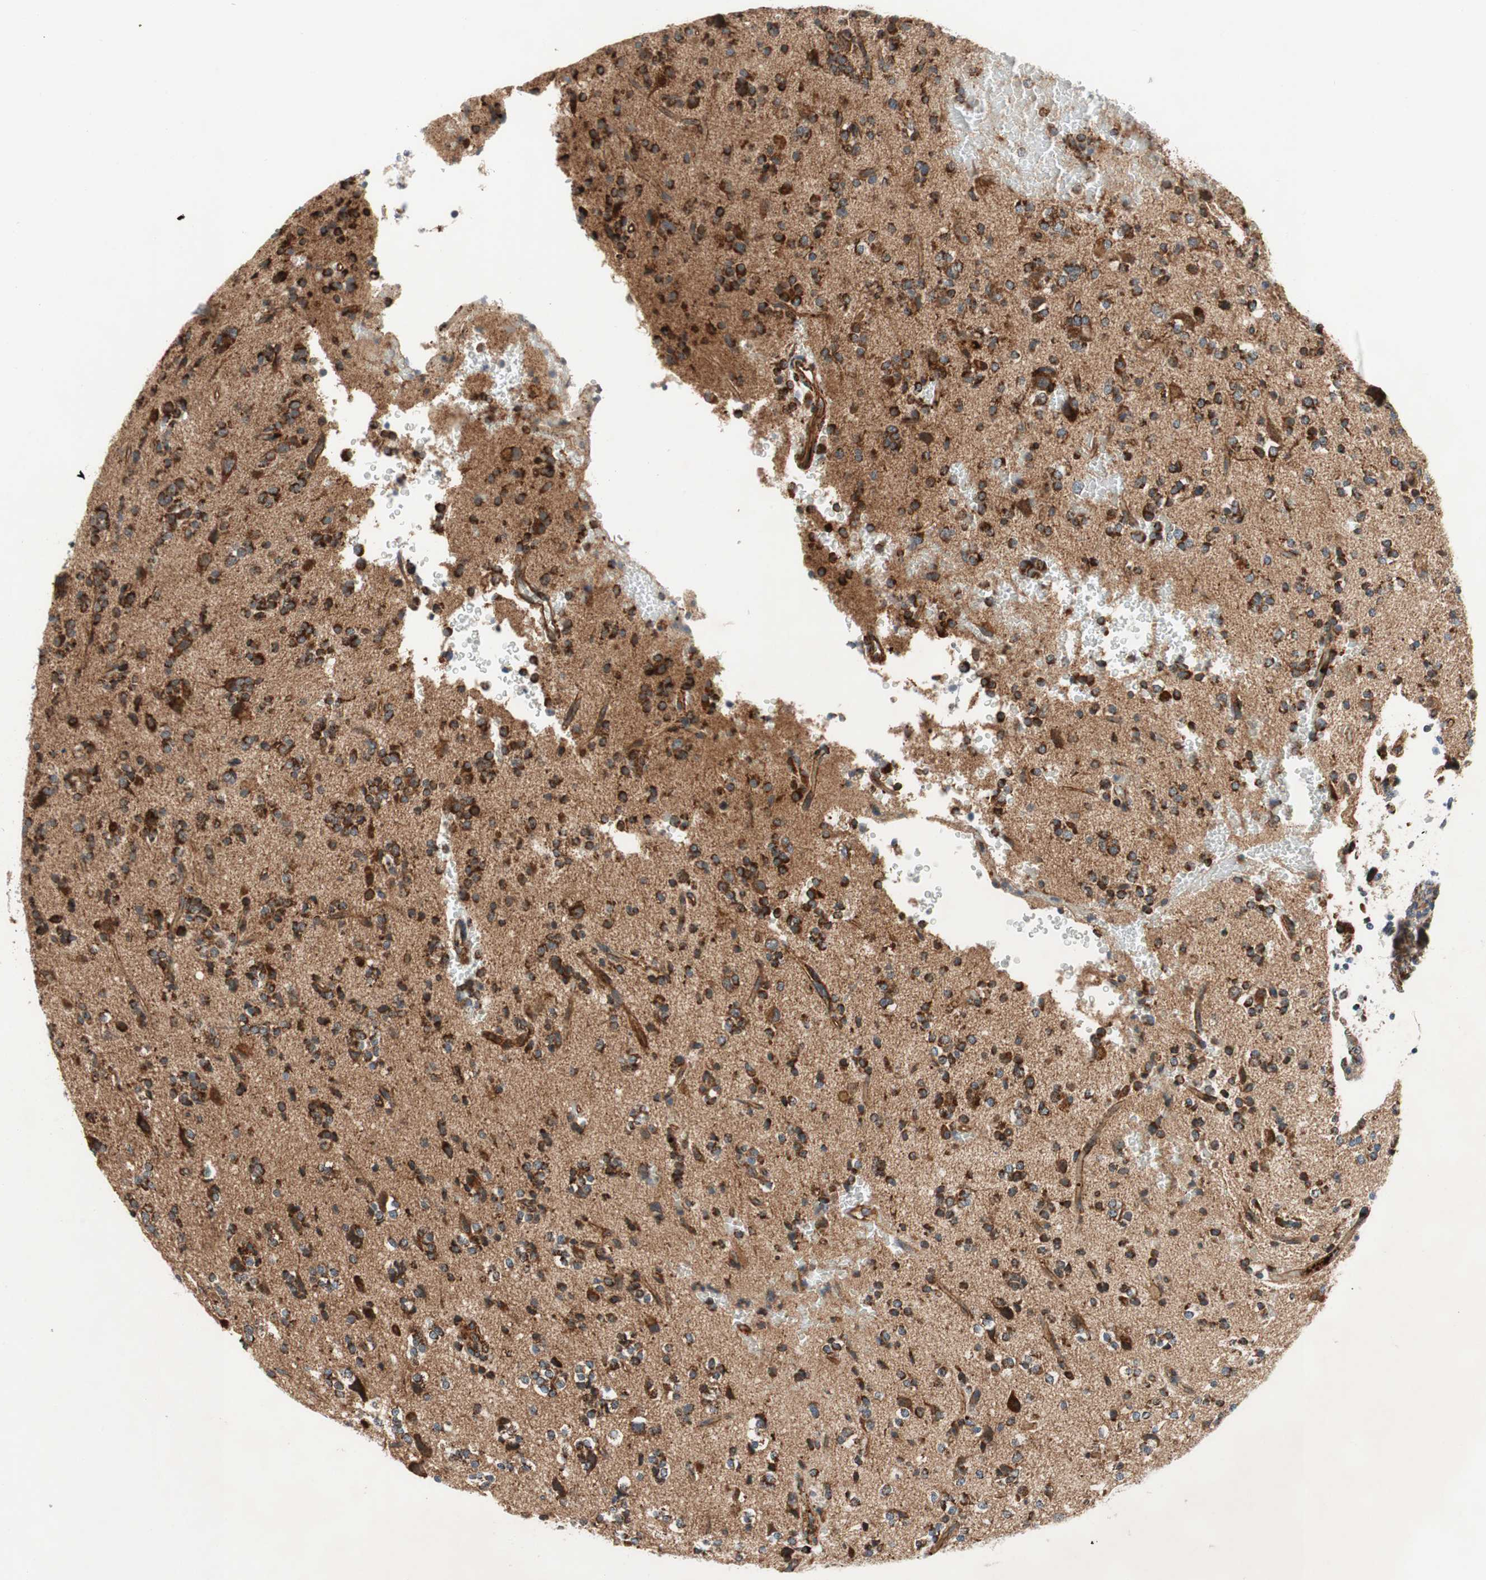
{"staining": {"intensity": "strong", "quantity": ">75%", "location": "cytoplasmic/membranous"}, "tissue": "glioma", "cell_type": "Tumor cells", "image_type": "cancer", "snomed": [{"axis": "morphology", "description": "Glioma, malignant, High grade"}, {"axis": "topography", "description": "Brain"}], "caption": "Protein expression analysis of human glioma reveals strong cytoplasmic/membranous positivity in about >75% of tumor cells.", "gene": "AKAP1", "patient": {"sex": "male", "age": 47}}